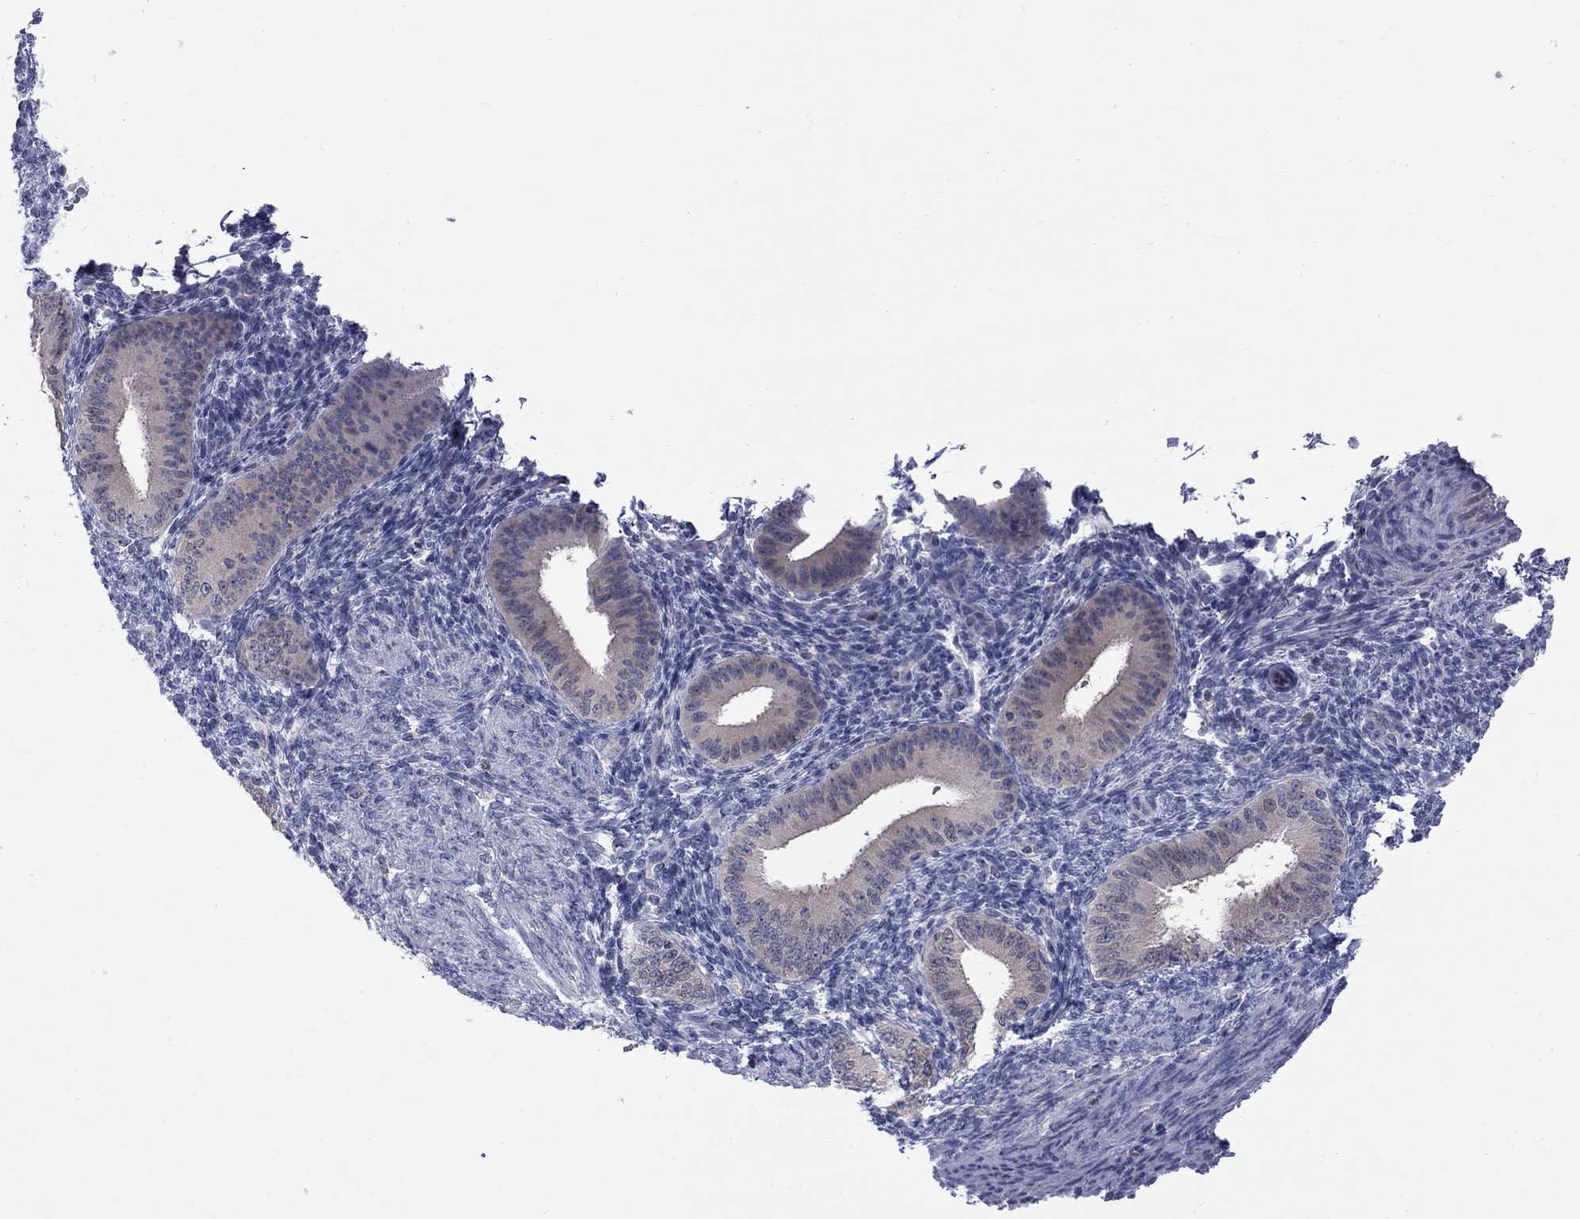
{"staining": {"intensity": "negative", "quantity": "none", "location": "none"}, "tissue": "endometrium", "cell_type": "Cells in endometrial stroma", "image_type": "normal", "snomed": [{"axis": "morphology", "description": "Normal tissue, NOS"}, {"axis": "topography", "description": "Endometrium"}], "caption": "The photomicrograph demonstrates no significant expression in cells in endometrial stroma of endometrium.", "gene": "HKDC1", "patient": {"sex": "female", "age": 39}}